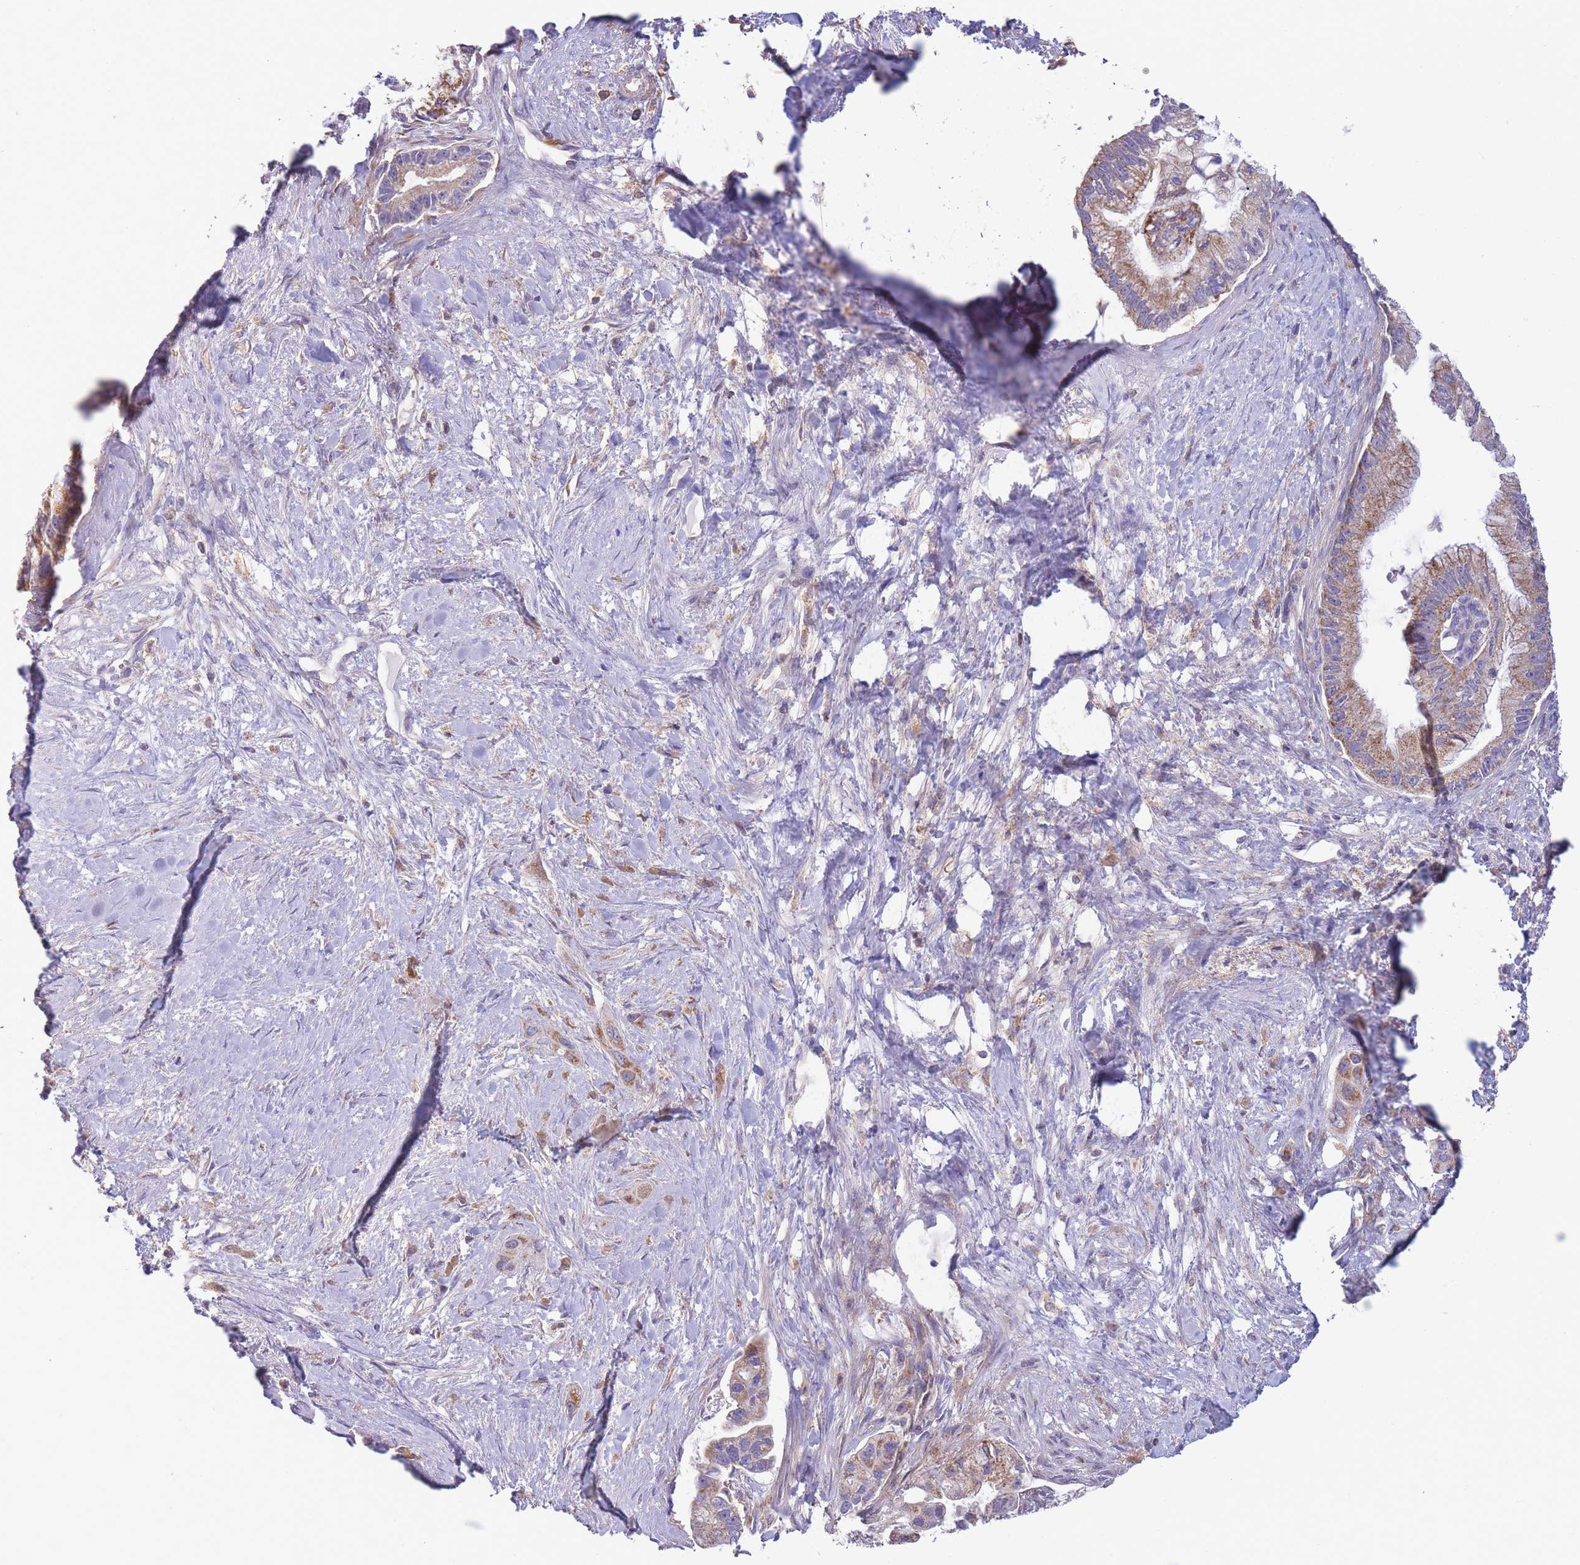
{"staining": {"intensity": "moderate", "quantity": ">75%", "location": "cytoplasmic/membranous"}, "tissue": "pancreatic cancer", "cell_type": "Tumor cells", "image_type": "cancer", "snomed": [{"axis": "morphology", "description": "Adenocarcinoma, NOS"}, {"axis": "topography", "description": "Pancreas"}], "caption": "Protein expression analysis of pancreatic cancer (adenocarcinoma) reveals moderate cytoplasmic/membranous expression in about >75% of tumor cells. Nuclei are stained in blue.", "gene": "SLC25A42", "patient": {"sex": "male", "age": 57}}